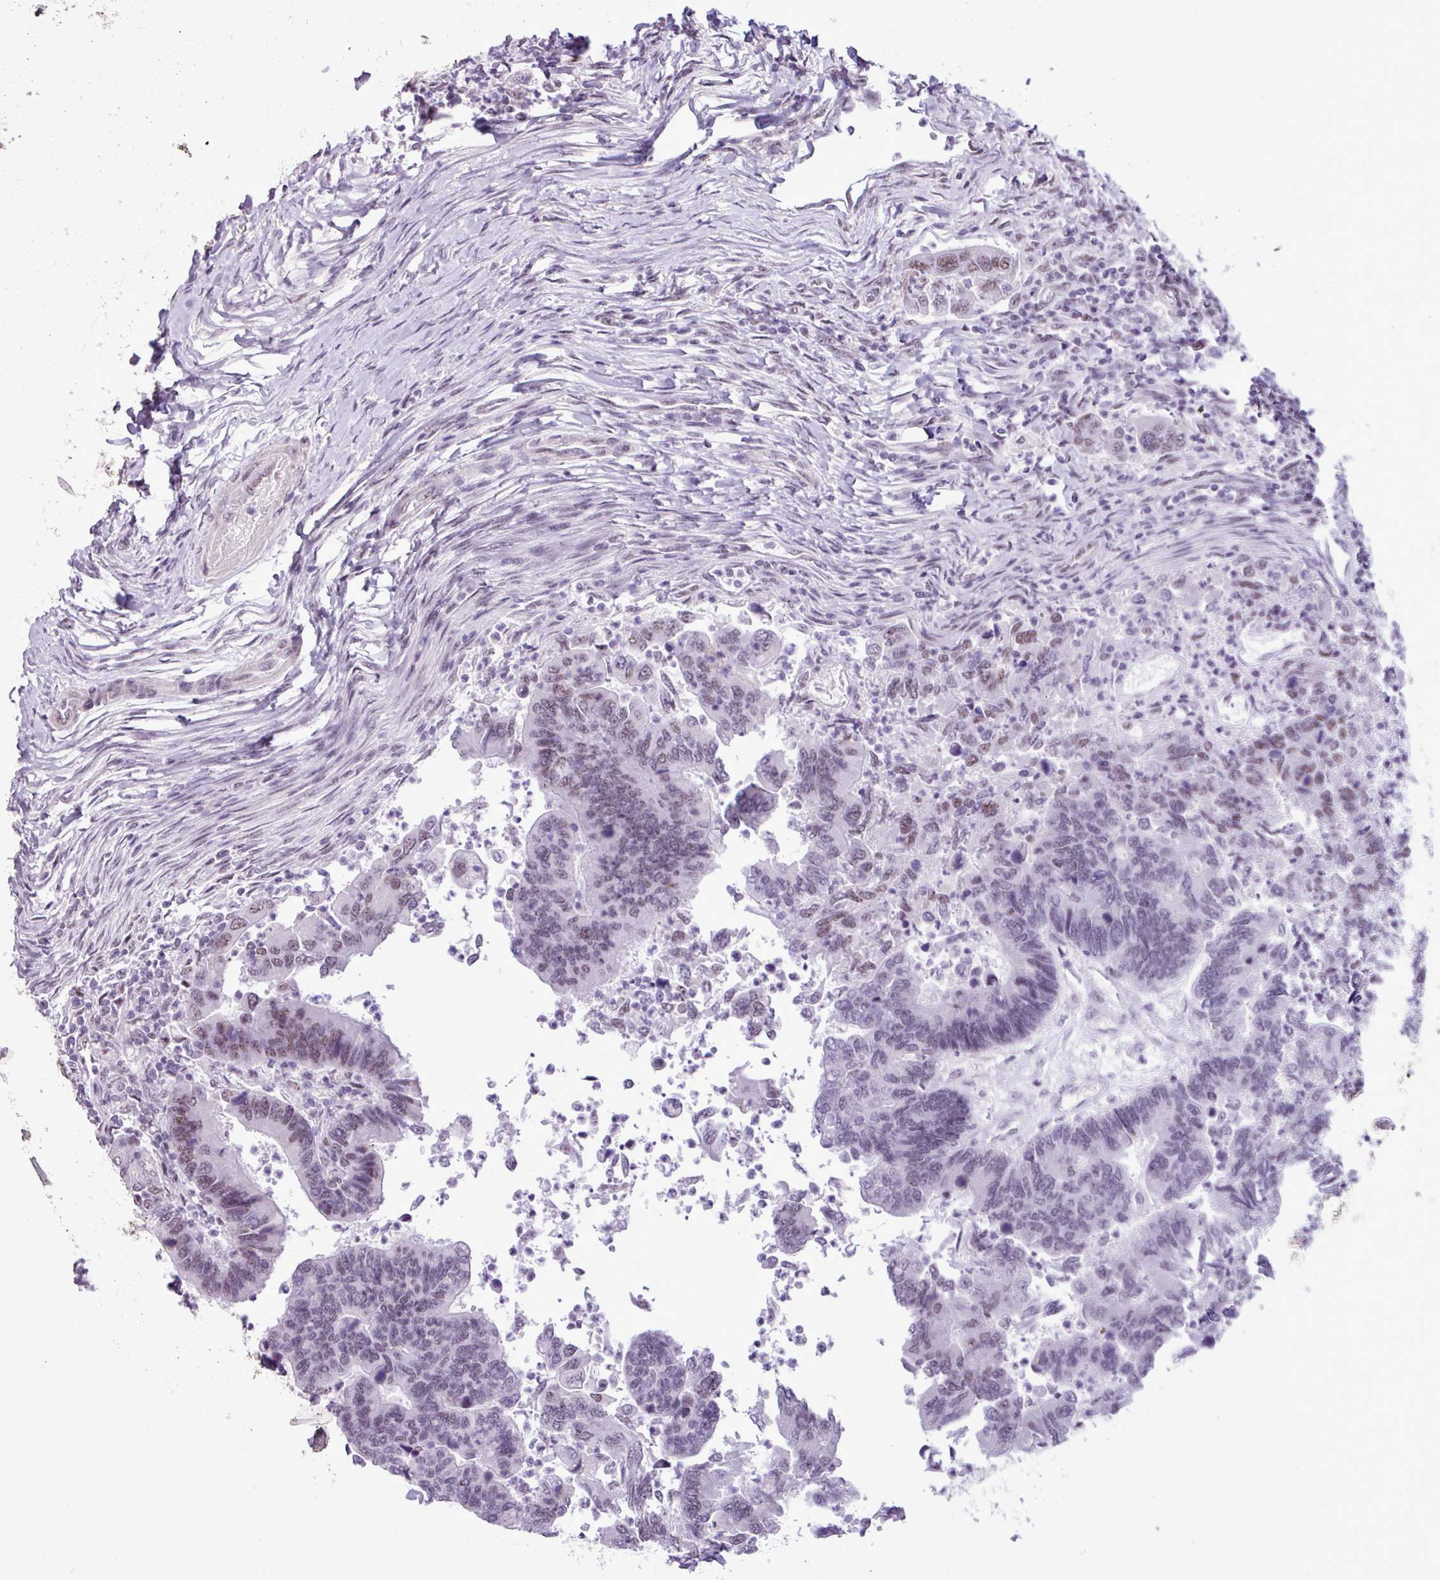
{"staining": {"intensity": "moderate", "quantity": "25%-75%", "location": "nuclear"}, "tissue": "colorectal cancer", "cell_type": "Tumor cells", "image_type": "cancer", "snomed": [{"axis": "morphology", "description": "Adenocarcinoma, NOS"}, {"axis": "topography", "description": "Colon"}], "caption": "Colorectal cancer (adenocarcinoma) stained for a protein demonstrates moderate nuclear positivity in tumor cells.", "gene": "UTP18", "patient": {"sex": "female", "age": 67}}